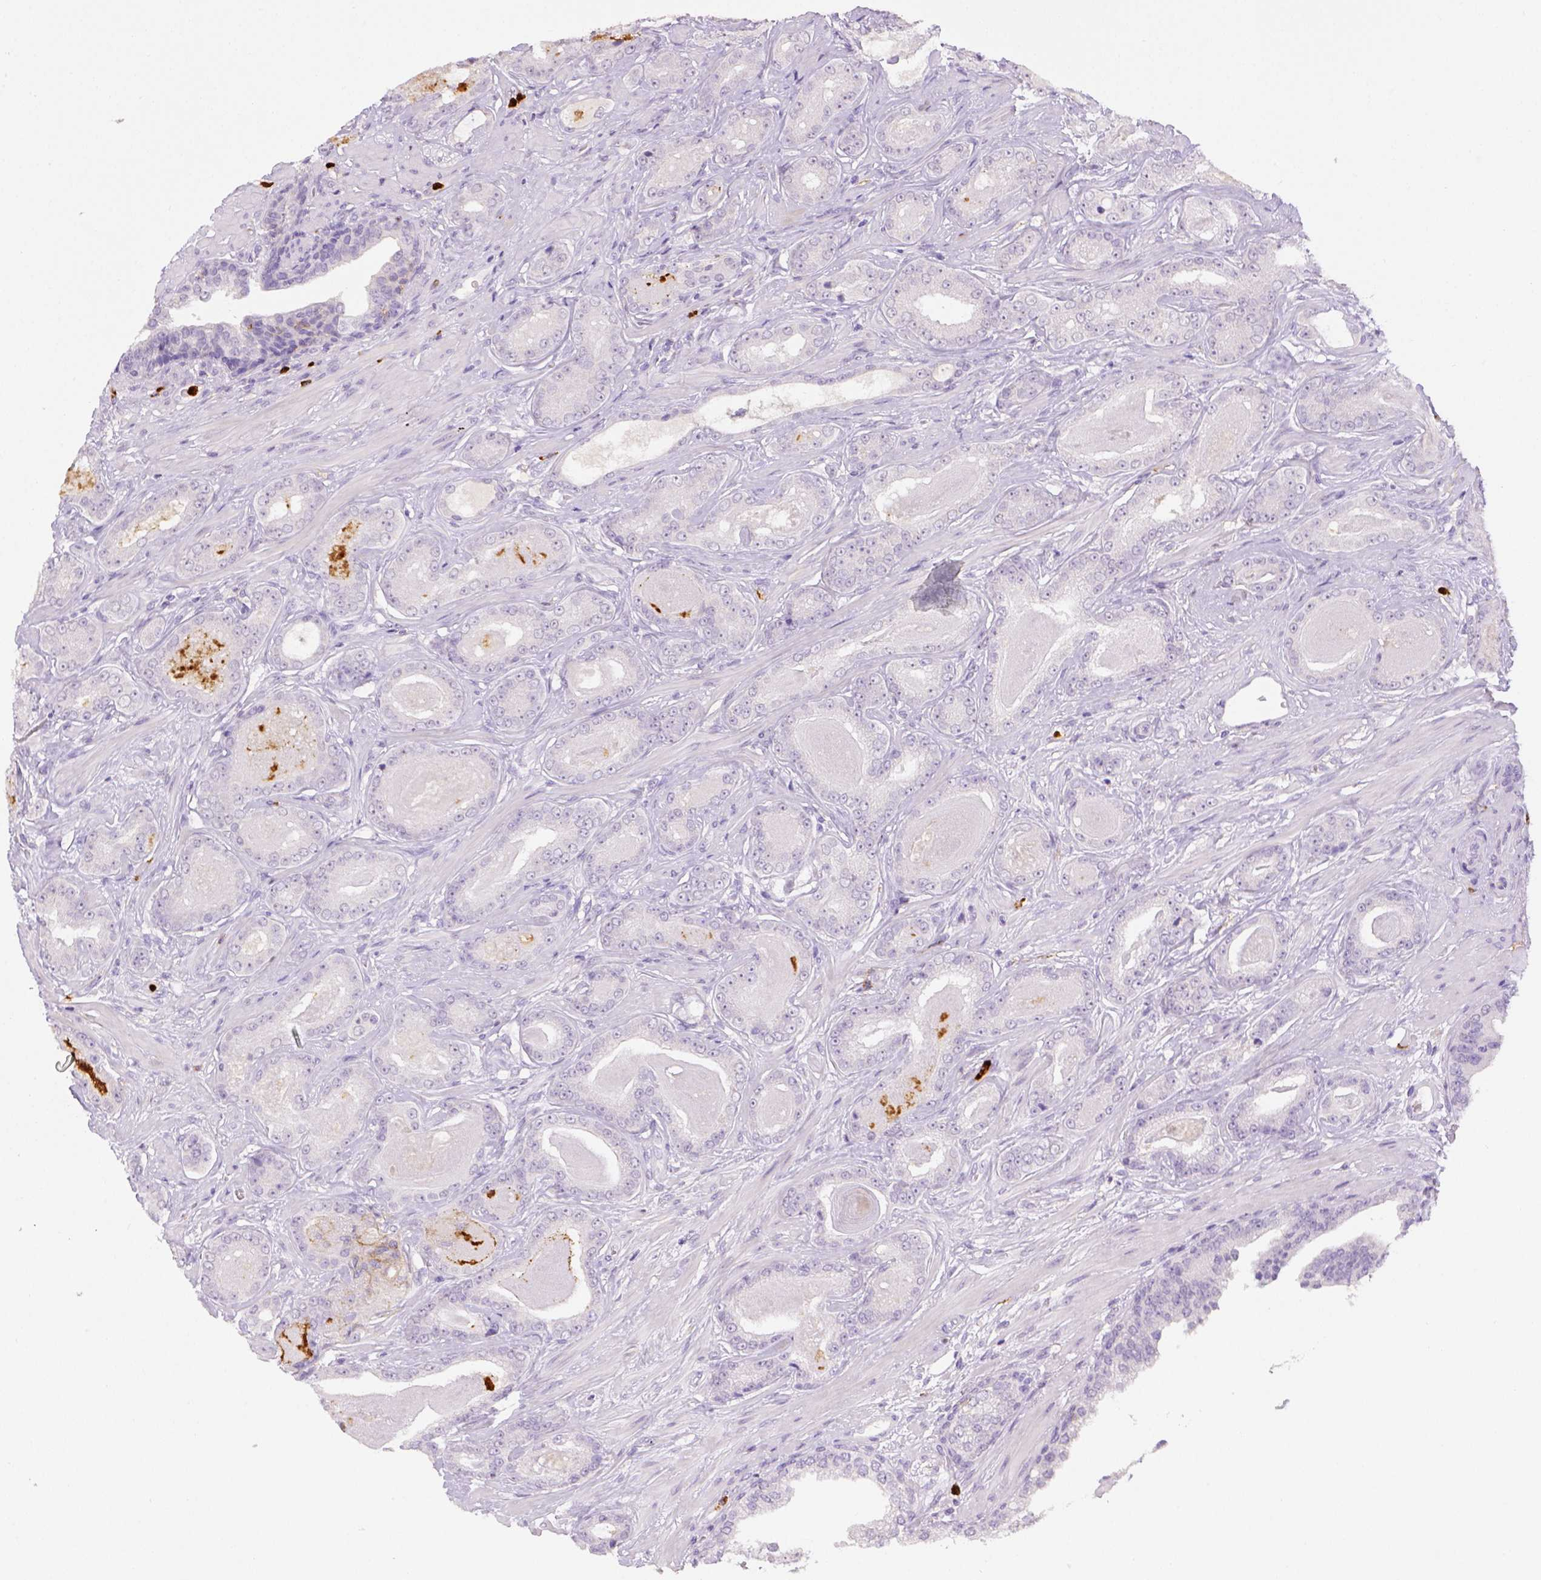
{"staining": {"intensity": "negative", "quantity": "none", "location": "none"}, "tissue": "prostate cancer", "cell_type": "Tumor cells", "image_type": "cancer", "snomed": [{"axis": "morphology", "description": "Adenocarcinoma, Low grade"}, {"axis": "topography", "description": "Prostate"}], "caption": "A histopathology image of prostate low-grade adenocarcinoma stained for a protein exhibits no brown staining in tumor cells. (DAB immunohistochemistry with hematoxylin counter stain).", "gene": "ITGAM", "patient": {"sex": "male", "age": 61}}